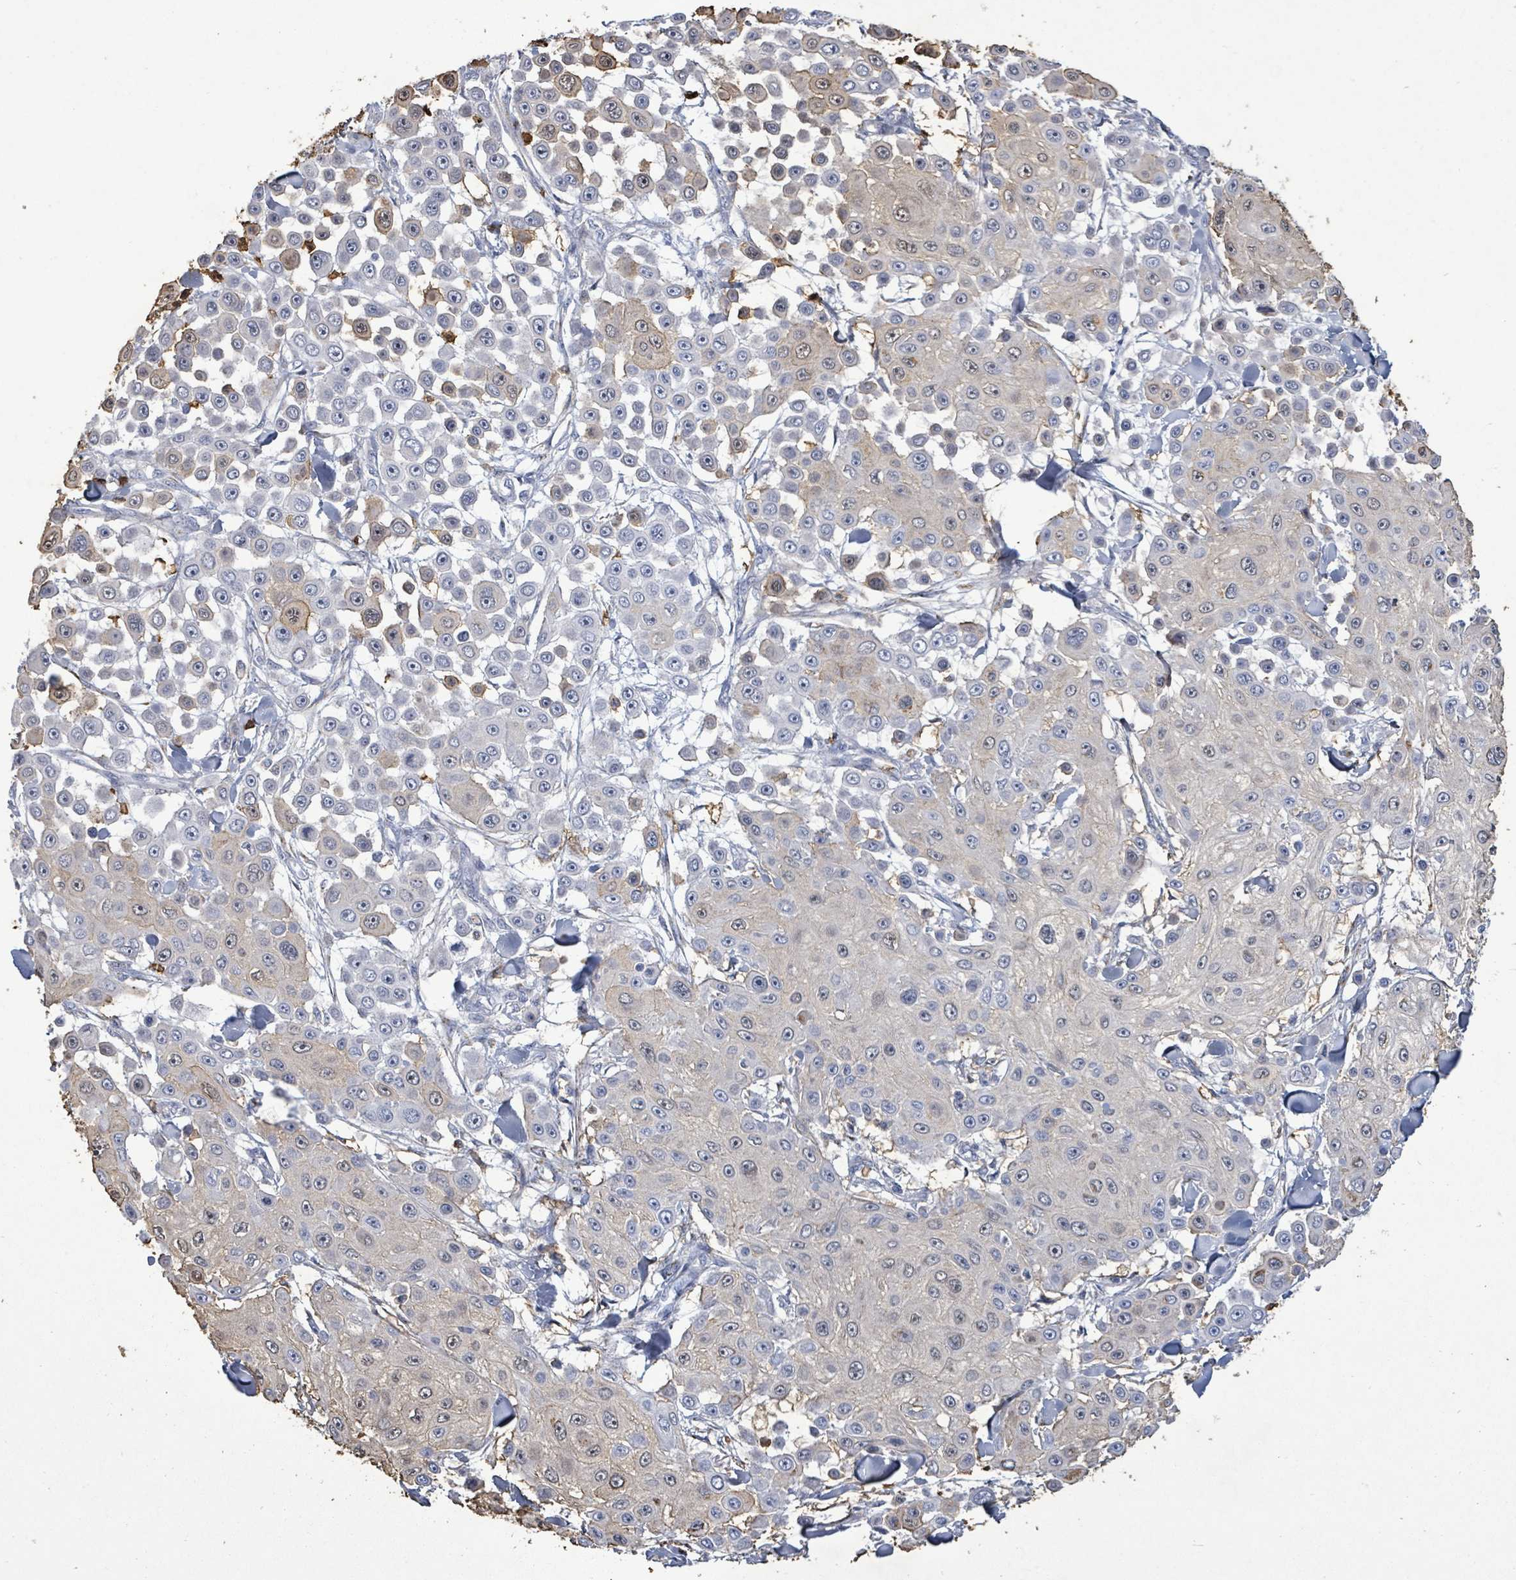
{"staining": {"intensity": "weak", "quantity": "<25%", "location": "cytoplasmic/membranous,nuclear"}, "tissue": "skin cancer", "cell_type": "Tumor cells", "image_type": "cancer", "snomed": [{"axis": "morphology", "description": "Squamous cell carcinoma, NOS"}, {"axis": "topography", "description": "Skin"}], "caption": "The image exhibits no significant expression in tumor cells of skin squamous cell carcinoma. (DAB (3,3'-diaminobenzidine) IHC with hematoxylin counter stain).", "gene": "FAM210A", "patient": {"sex": "male", "age": 67}}